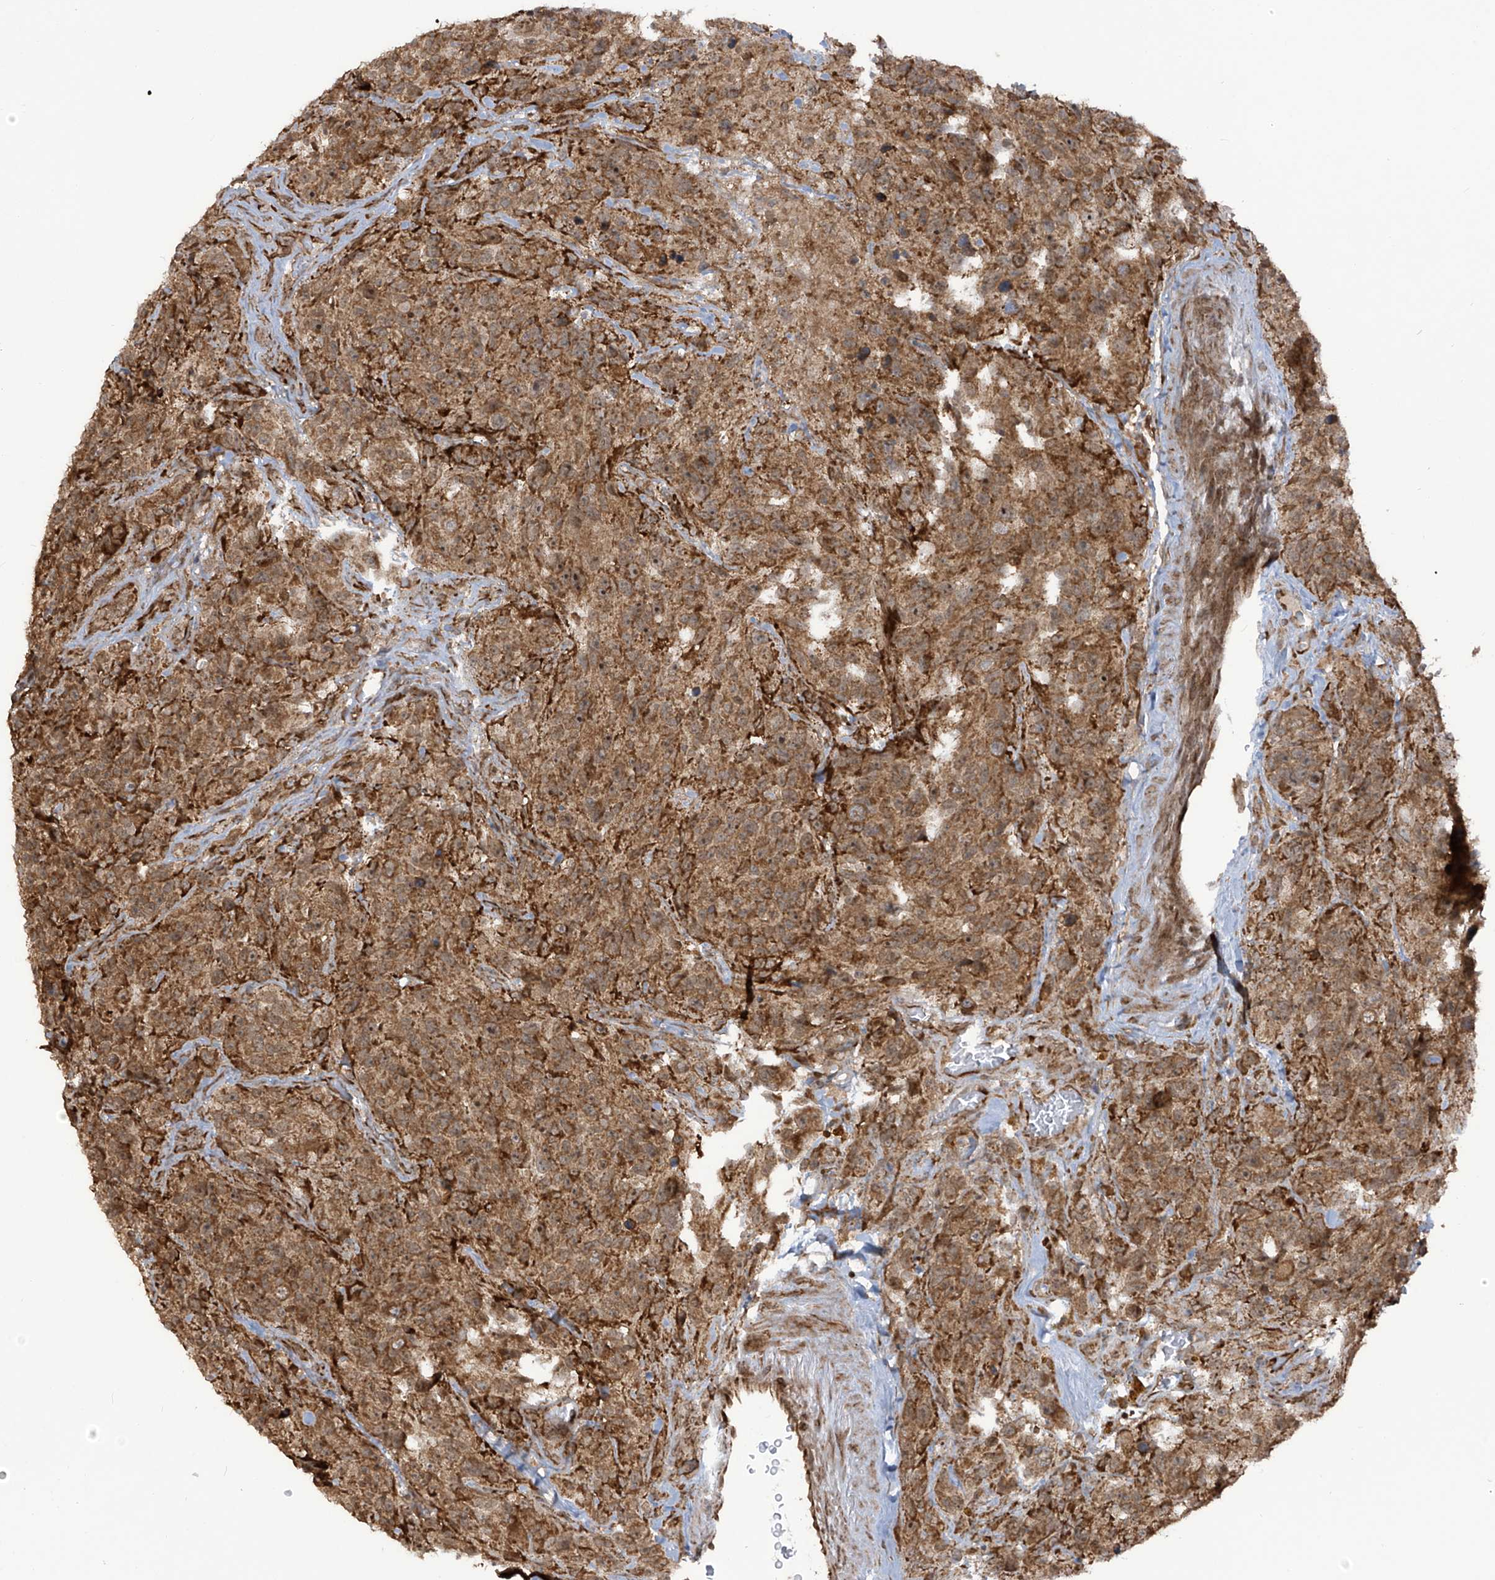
{"staining": {"intensity": "moderate", "quantity": ">75%", "location": "cytoplasmic/membranous"}, "tissue": "glioma", "cell_type": "Tumor cells", "image_type": "cancer", "snomed": [{"axis": "morphology", "description": "Glioma, malignant, High grade"}, {"axis": "topography", "description": "Brain"}], "caption": "An image of human malignant glioma (high-grade) stained for a protein reveals moderate cytoplasmic/membranous brown staining in tumor cells.", "gene": "TRIM67", "patient": {"sex": "male", "age": 69}}